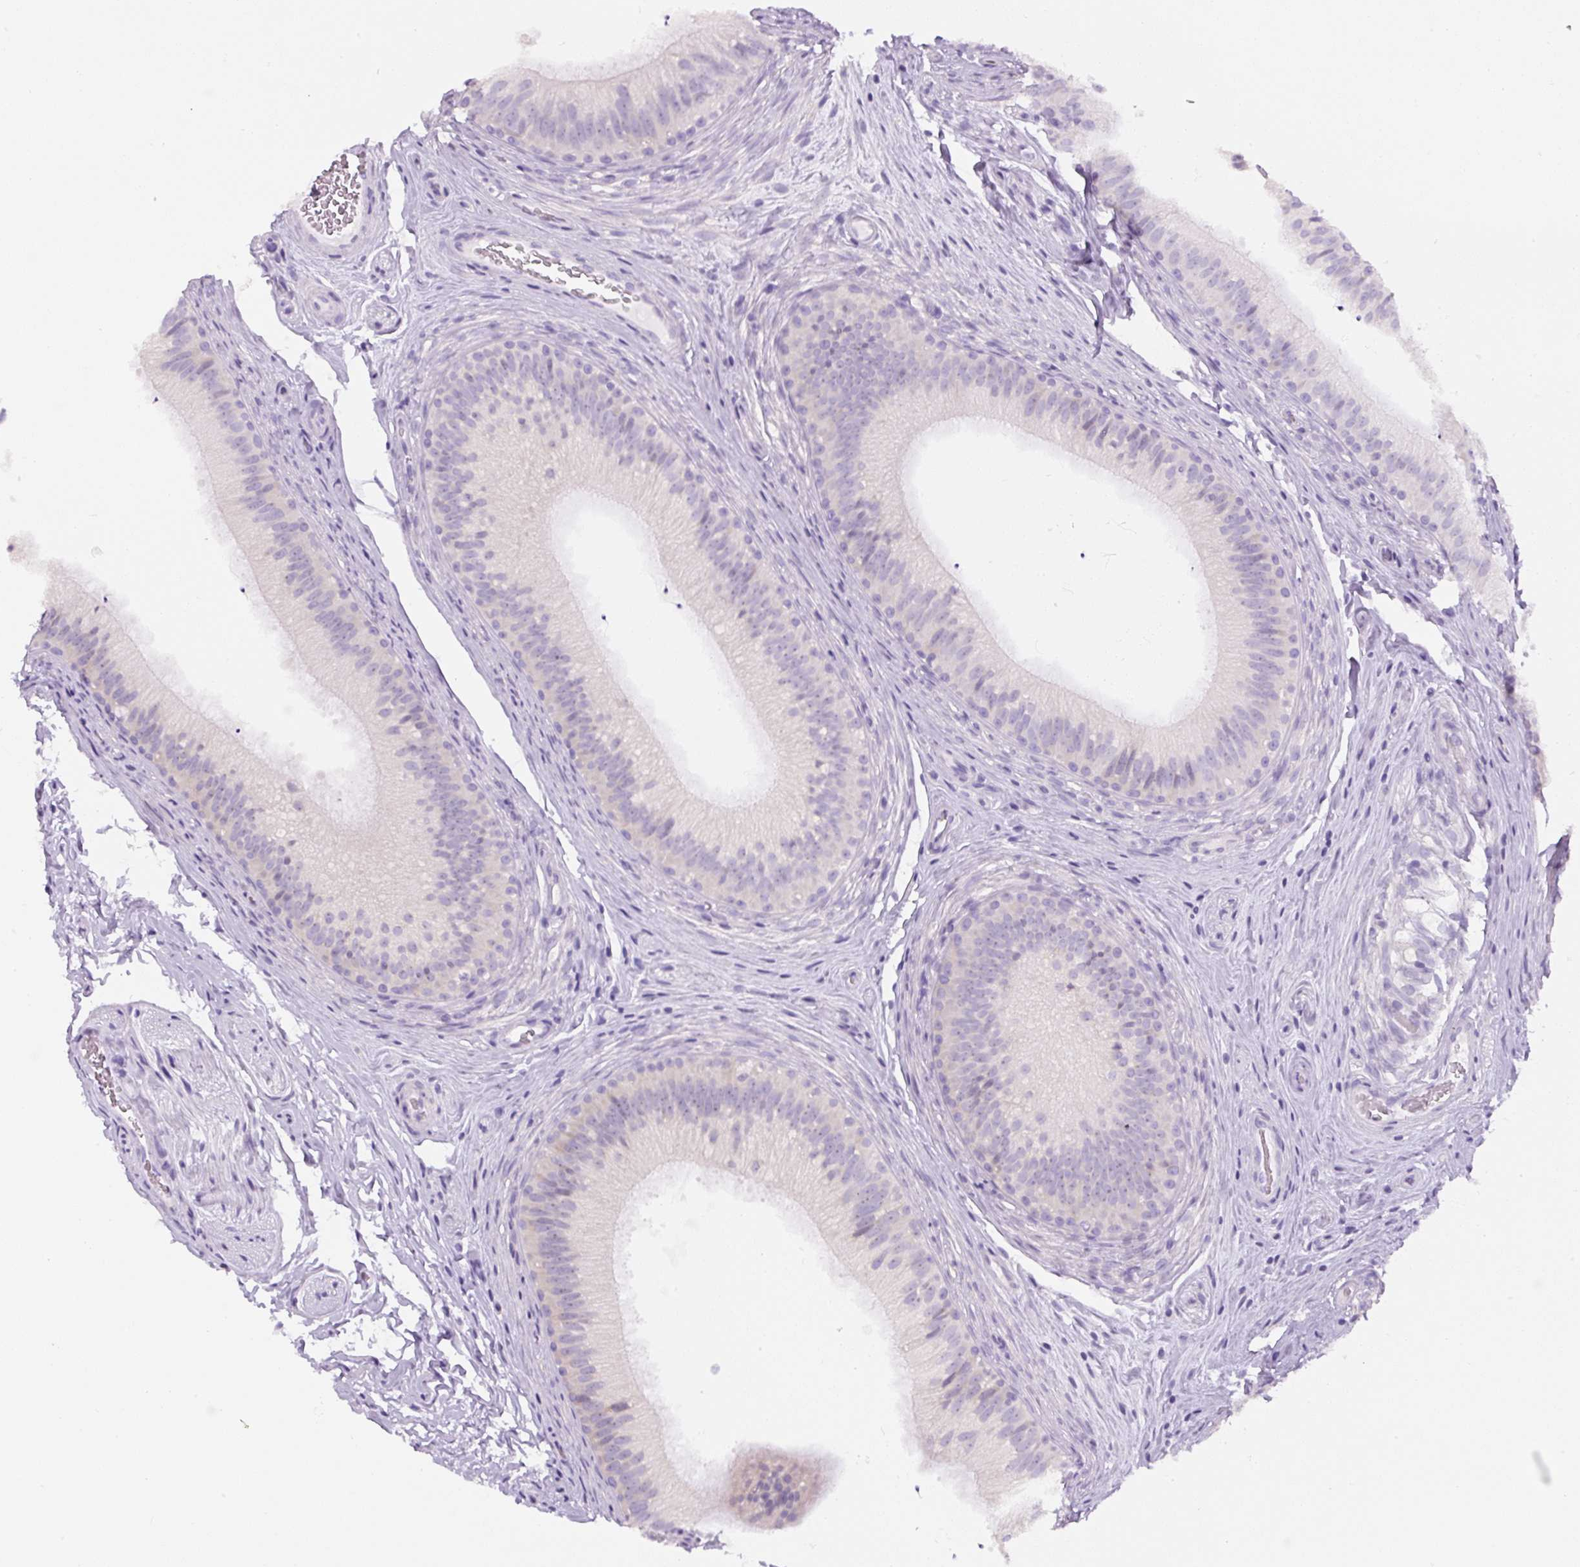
{"staining": {"intensity": "negative", "quantity": "none", "location": "none"}, "tissue": "epididymis", "cell_type": "Glandular cells", "image_type": "normal", "snomed": [{"axis": "morphology", "description": "Normal tissue, NOS"}, {"axis": "topography", "description": "Epididymis"}], "caption": "An immunohistochemistry image of normal epididymis is shown. There is no staining in glandular cells of epididymis.", "gene": "TMEM151B", "patient": {"sex": "male", "age": 24}}